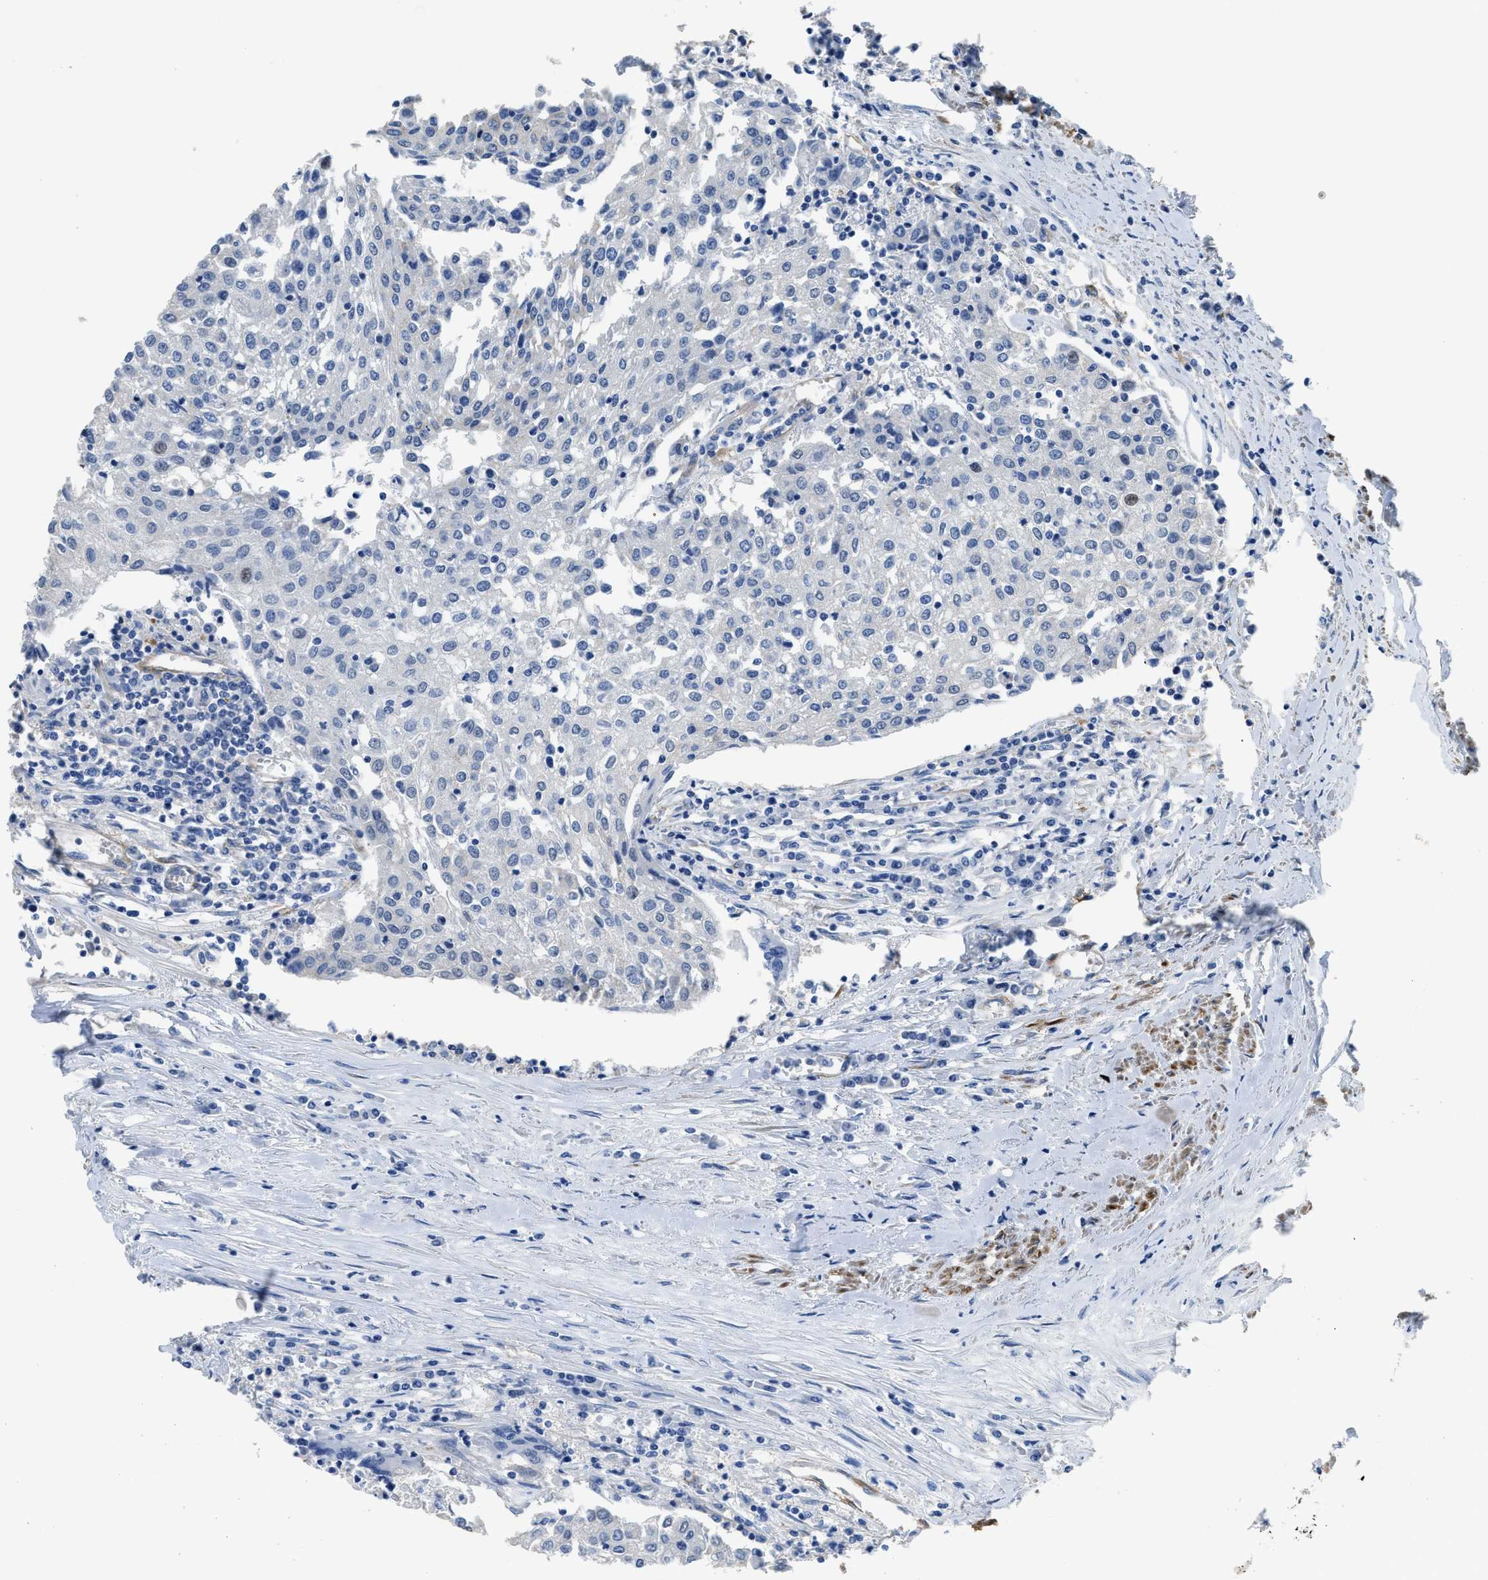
{"staining": {"intensity": "negative", "quantity": "none", "location": "none"}, "tissue": "urothelial cancer", "cell_type": "Tumor cells", "image_type": "cancer", "snomed": [{"axis": "morphology", "description": "Urothelial carcinoma, High grade"}, {"axis": "topography", "description": "Urinary bladder"}], "caption": "An IHC histopathology image of urothelial carcinoma (high-grade) is shown. There is no staining in tumor cells of urothelial carcinoma (high-grade).", "gene": "ZSWIM5", "patient": {"sex": "female", "age": 85}}